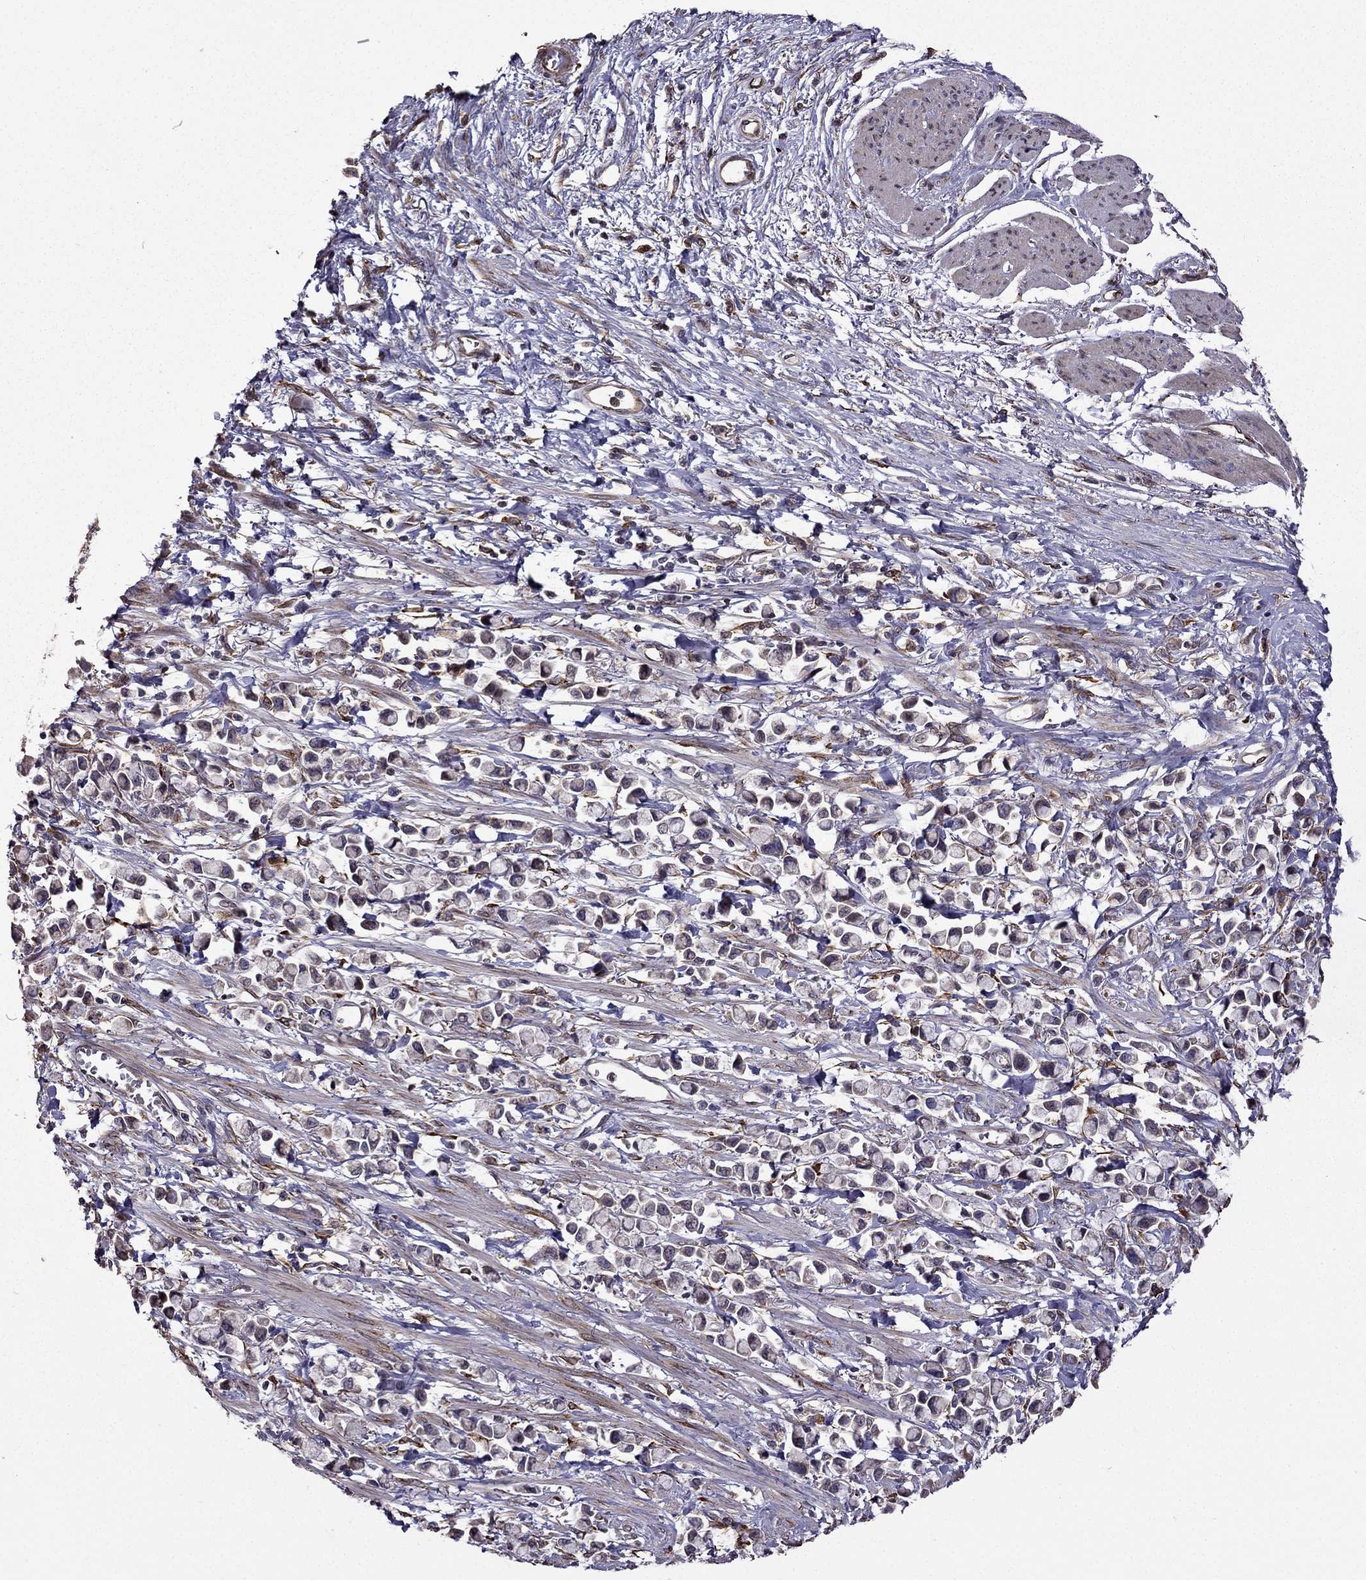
{"staining": {"intensity": "strong", "quantity": "<25%", "location": "cytoplasmic/membranous"}, "tissue": "stomach cancer", "cell_type": "Tumor cells", "image_type": "cancer", "snomed": [{"axis": "morphology", "description": "Adenocarcinoma, NOS"}, {"axis": "topography", "description": "Stomach"}], "caption": "Human stomach adenocarcinoma stained with a protein marker demonstrates strong staining in tumor cells.", "gene": "IKBIP", "patient": {"sex": "female", "age": 81}}